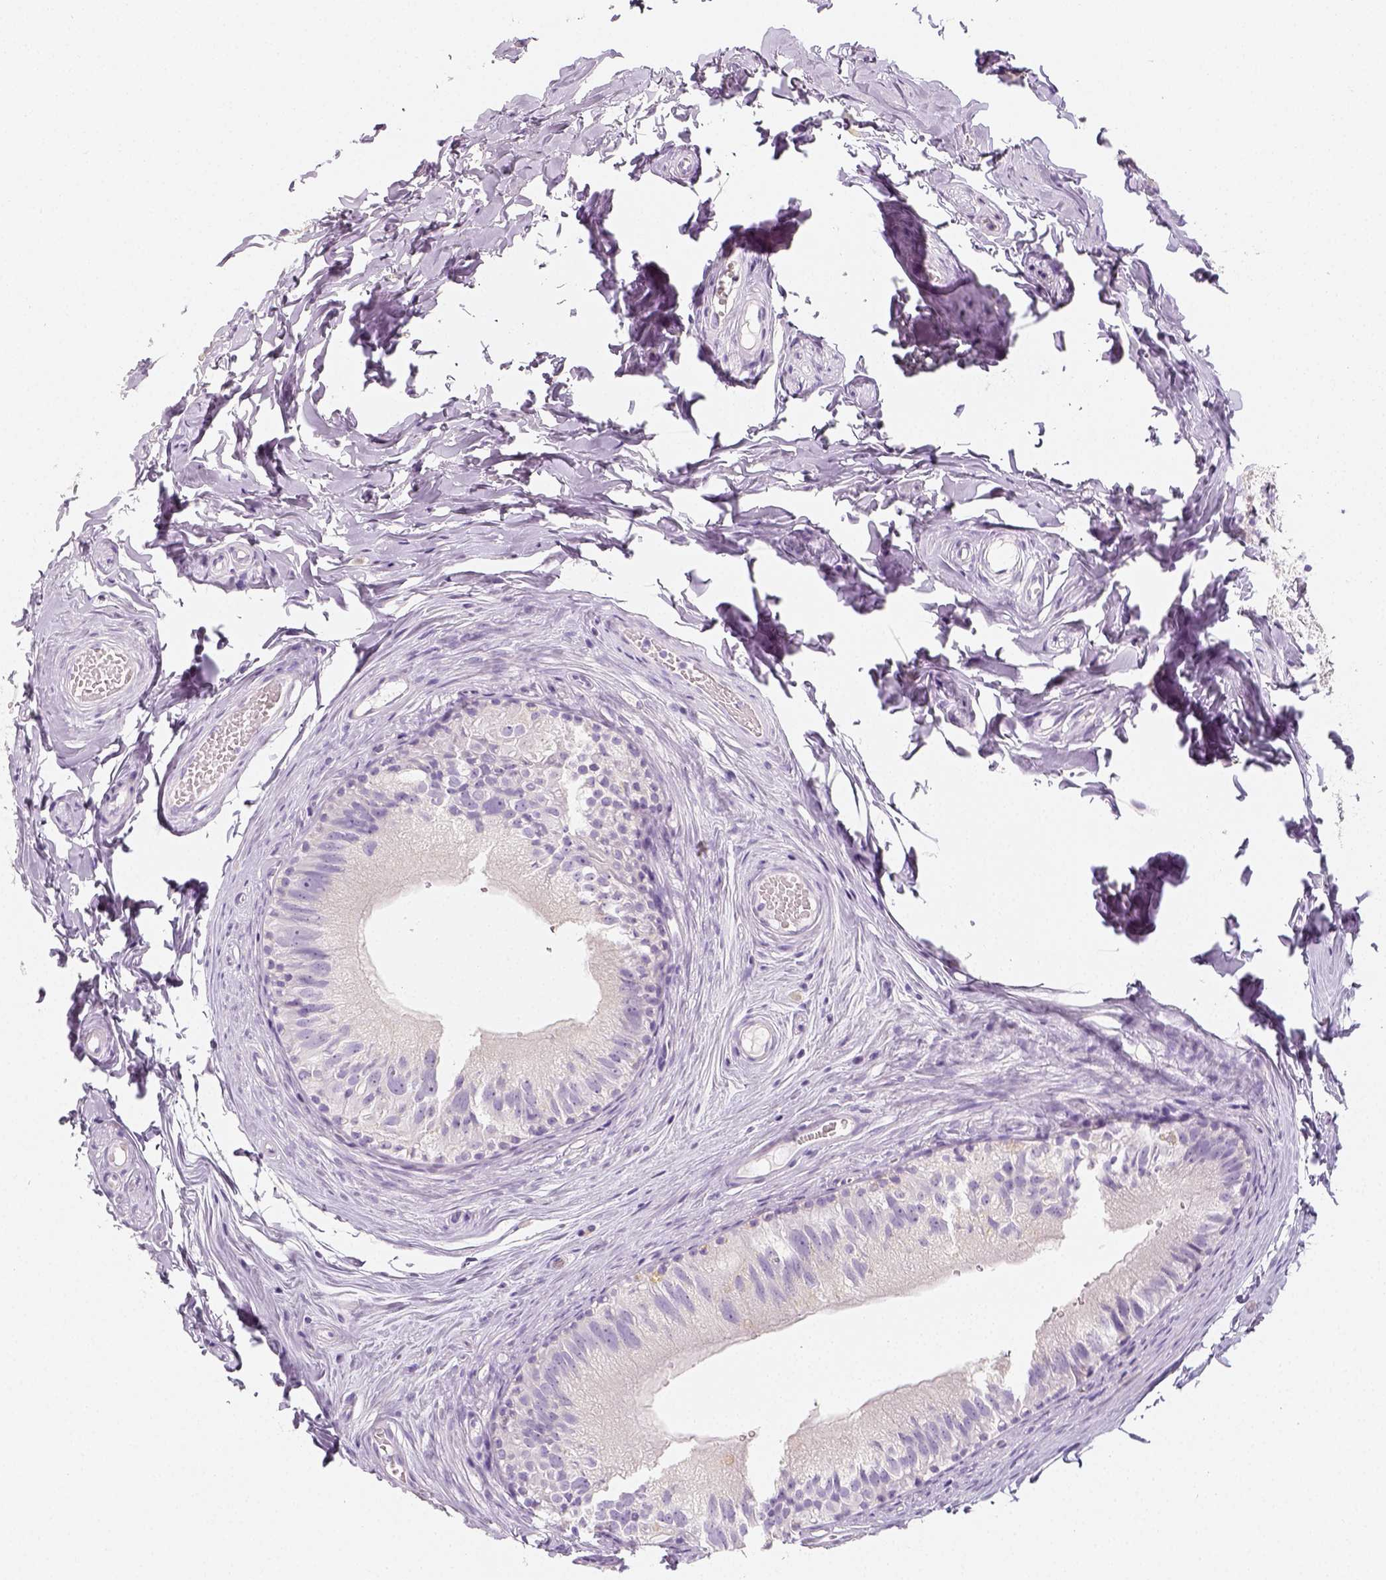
{"staining": {"intensity": "negative", "quantity": "none", "location": "none"}, "tissue": "epididymis", "cell_type": "Glandular cells", "image_type": "normal", "snomed": [{"axis": "morphology", "description": "Normal tissue, NOS"}, {"axis": "topography", "description": "Epididymis"}], "caption": "A high-resolution micrograph shows immunohistochemistry (IHC) staining of unremarkable epididymis, which shows no significant positivity in glandular cells.", "gene": "NECAB2", "patient": {"sex": "male", "age": 45}}